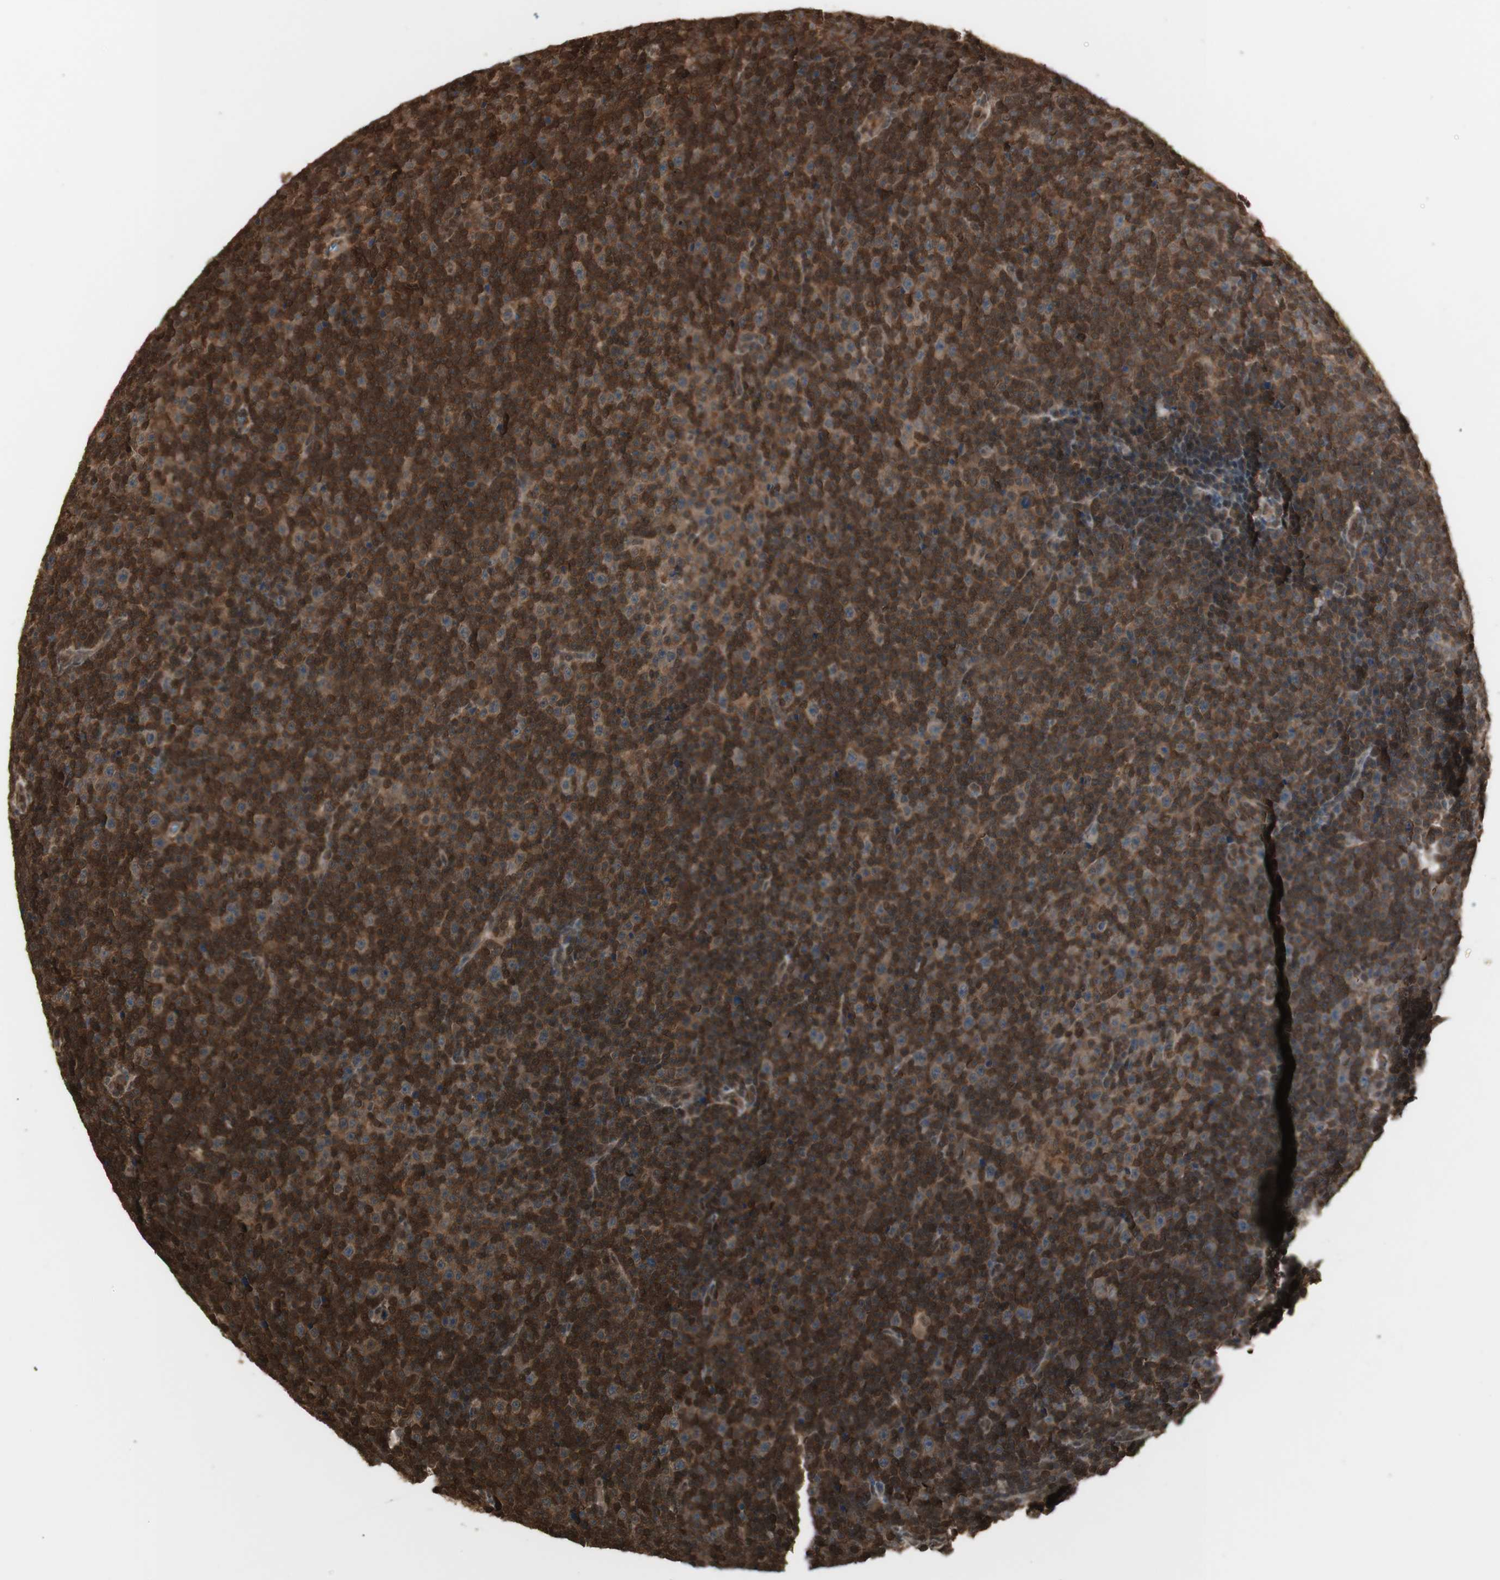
{"staining": {"intensity": "strong", "quantity": ">75%", "location": "cytoplasmic/membranous"}, "tissue": "lymphoma", "cell_type": "Tumor cells", "image_type": "cancer", "snomed": [{"axis": "morphology", "description": "Malignant lymphoma, non-Hodgkin's type, Low grade"}, {"axis": "topography", "description": "Lymph node"}], "caption": "Protein expression analysis of lymphoma demonstrates strong cytoplasmic/membranous positivity in about >75% of tumor cells.", "gene": "YWHAB", "patient": {"sex": "female", "age": 67}}